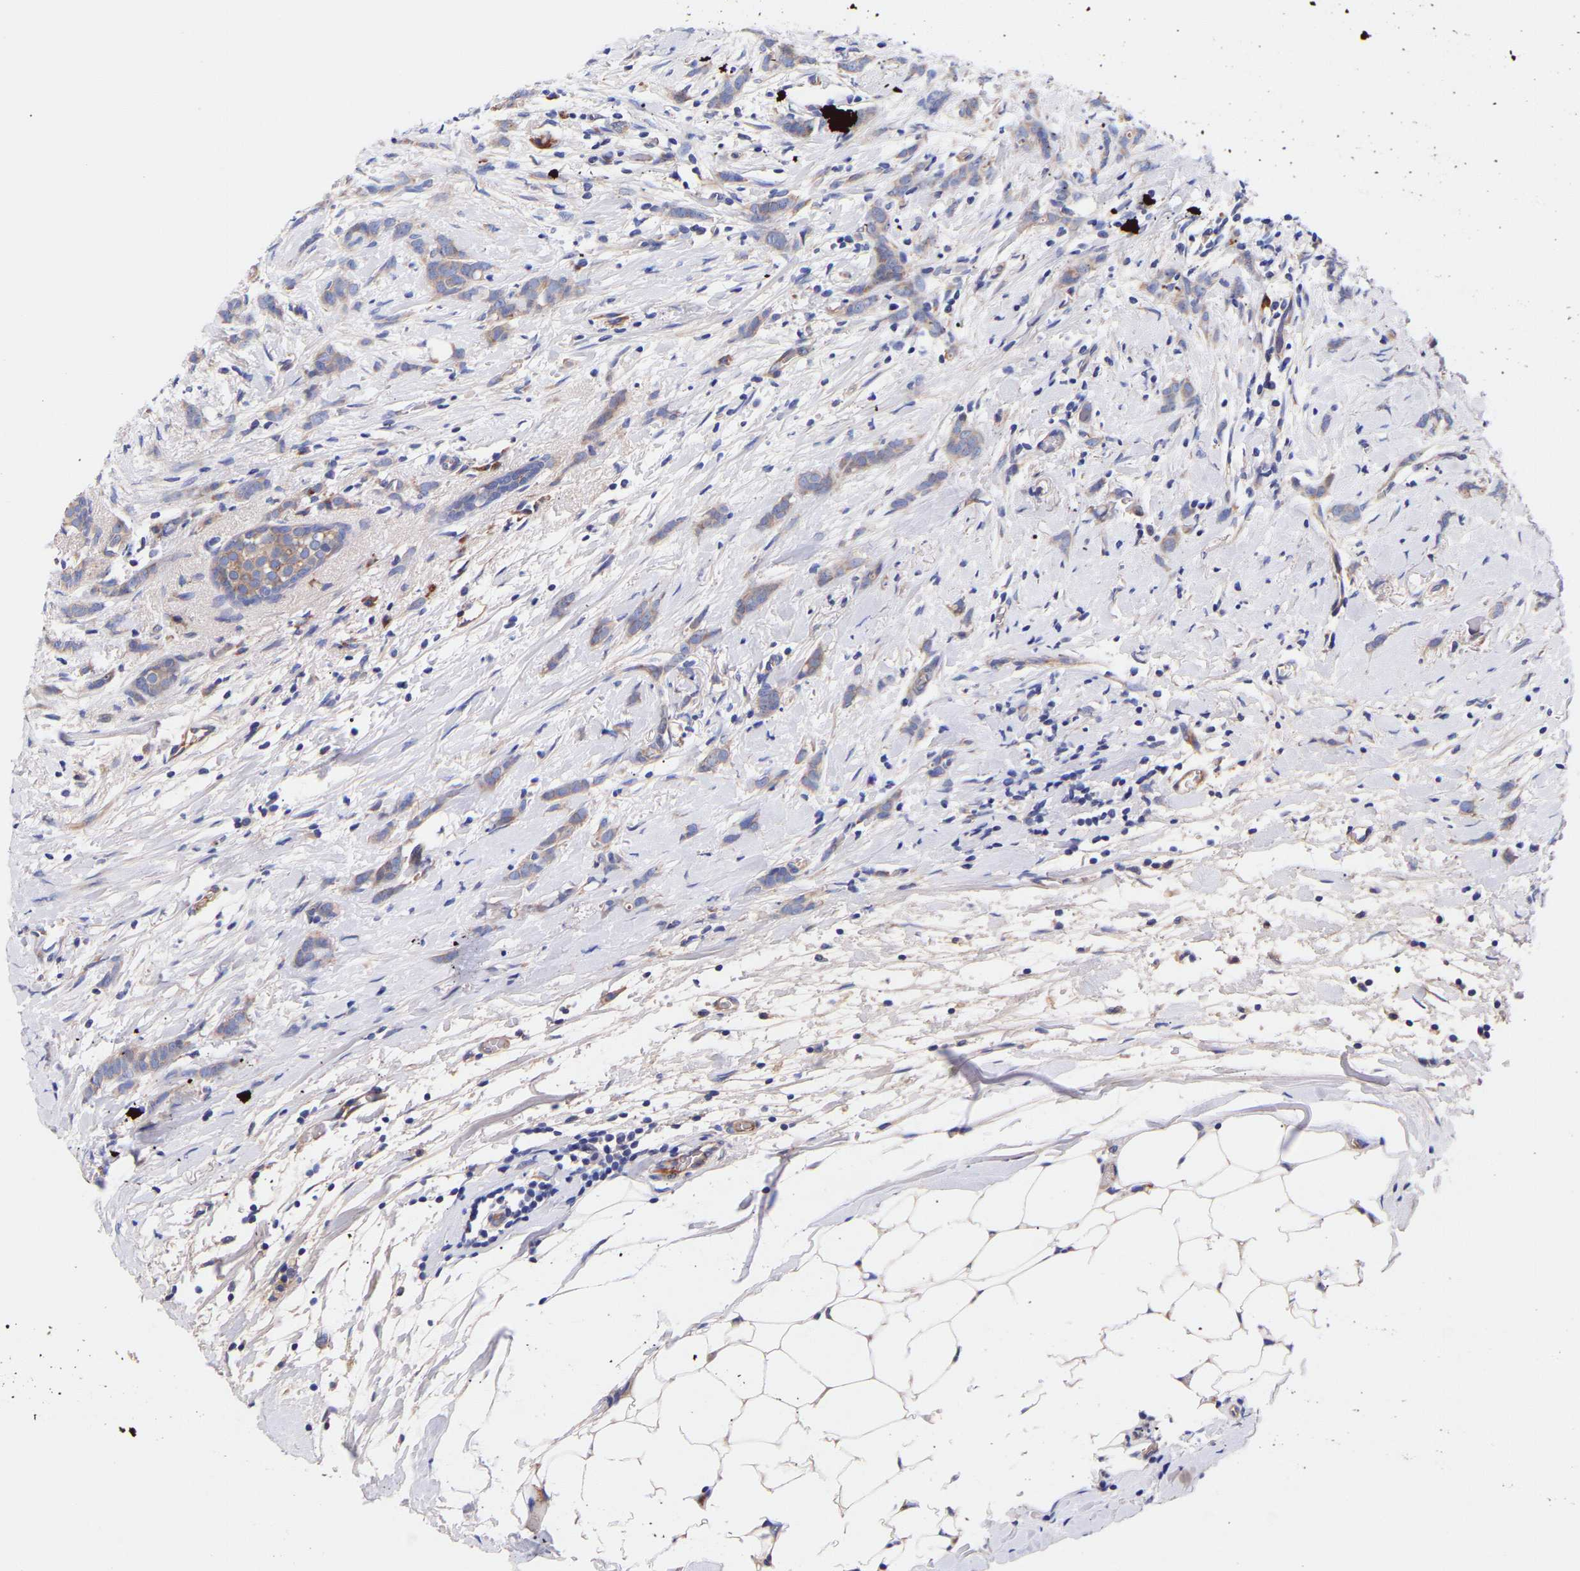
{"staining": {"intensity": "weak", "quantity": "25%-75%", "location": "cytoplasmic/membranous"}, "tissue": "breast cancer", "cell_type": "Tumor cells", "image_type": "cancer", "snomed": [{"axis": "morphology", "description": "Lobular carcinoma, in situ"}, {"axis": "morphology", "description": "Lobular carcinoma"}, {"axis": "topography", "description": "Breast"}], "caption": "Lobular carcinoma (breast) stained with immunohistochemistry (IHC) displays weak cytoplasmic/membranous expression in about 25%-75% of tumor cells.", "gene": "AIMP2", "patient": {"sex": "female", "age": 41}}